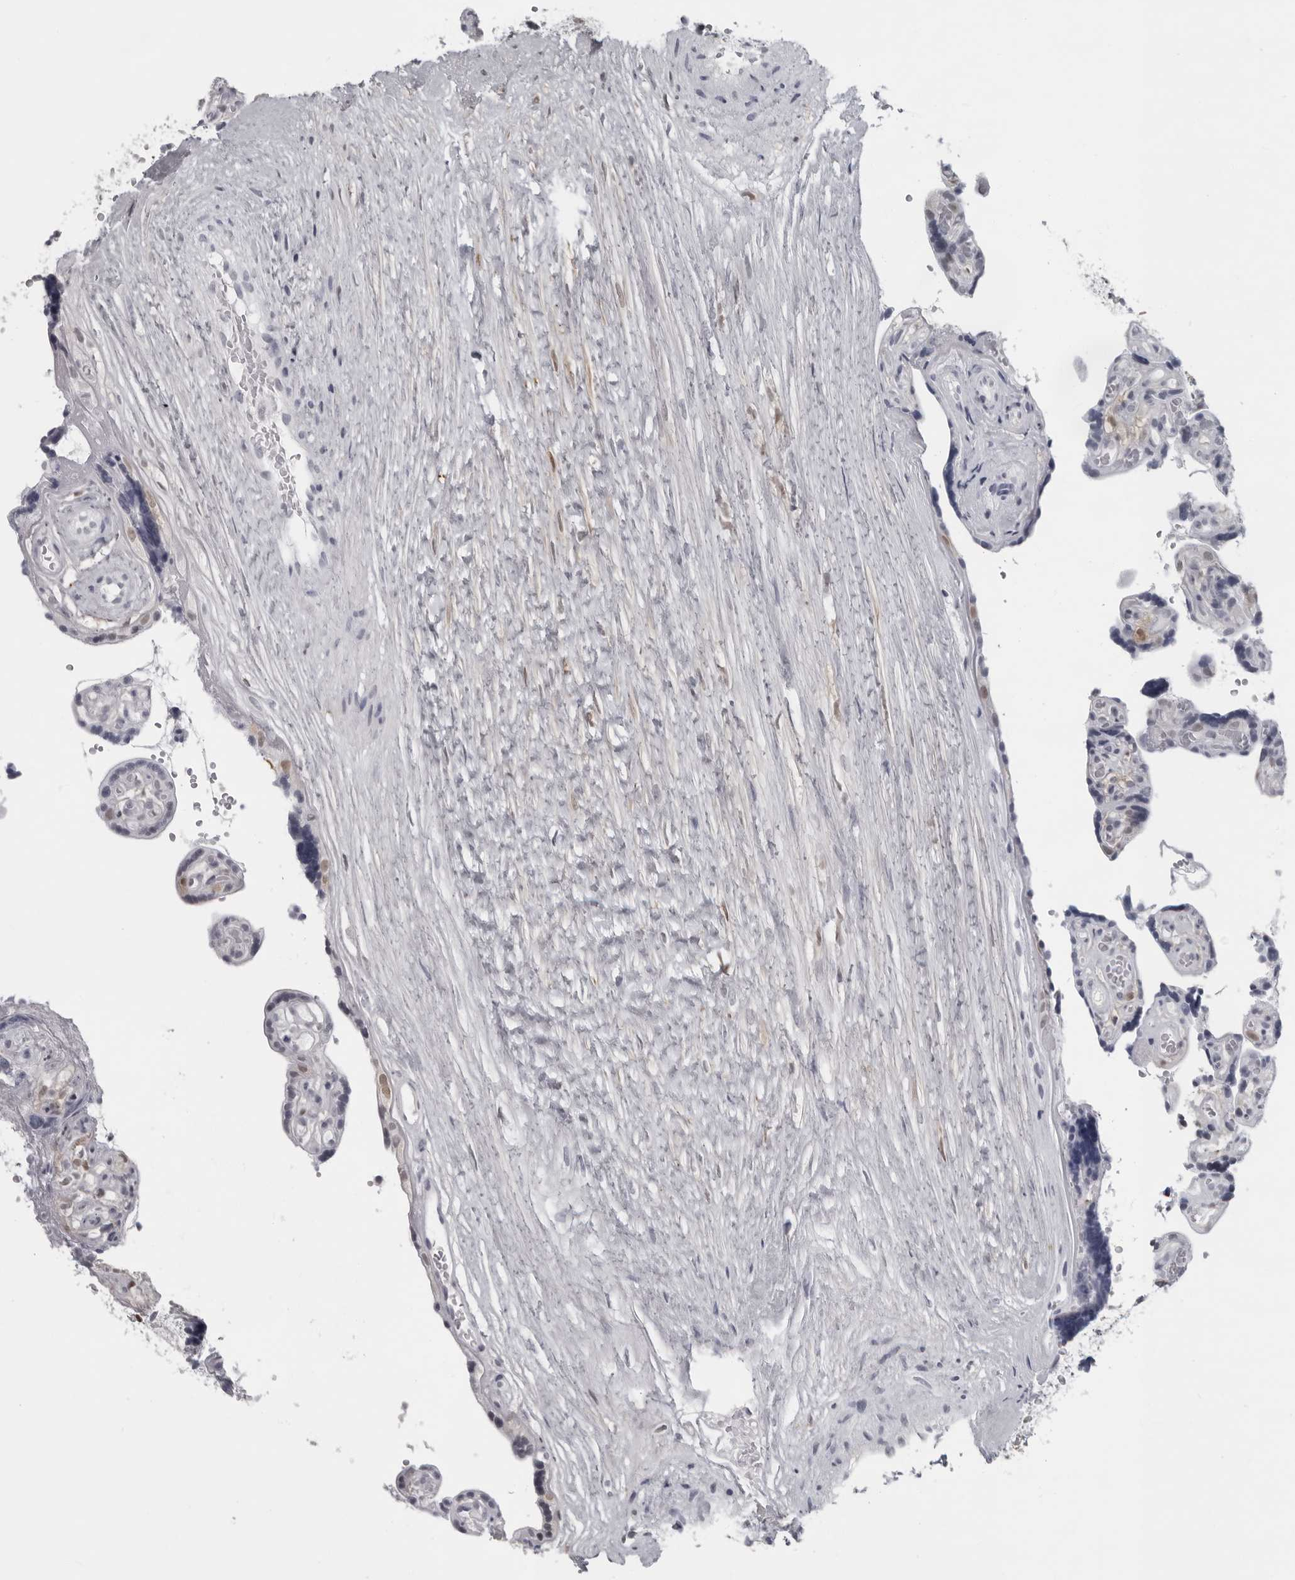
{"staining": {"intensity": "weak", "quantity": "25%-75%", "location": "cytoplasmic/membranous,nuclear"}, "tissue": "placenta", "cell_type": "Decidual cells", "image_type": "normal", "snomed": [{"axis": "morphology", "description": "Normal tissue, NOS"}, {"axis": "topography", "description": "Placenta"}], "caption": "DAB (3,3'-diaminobenzidine) immunohistochemical staining of normal placenta displays weak cytoplasmic/membranous,nuclear protein positivity in about 25%-75% of decidual cells.", "gene": "LZIC", "patient": {"sex": "female", "age": 30}}